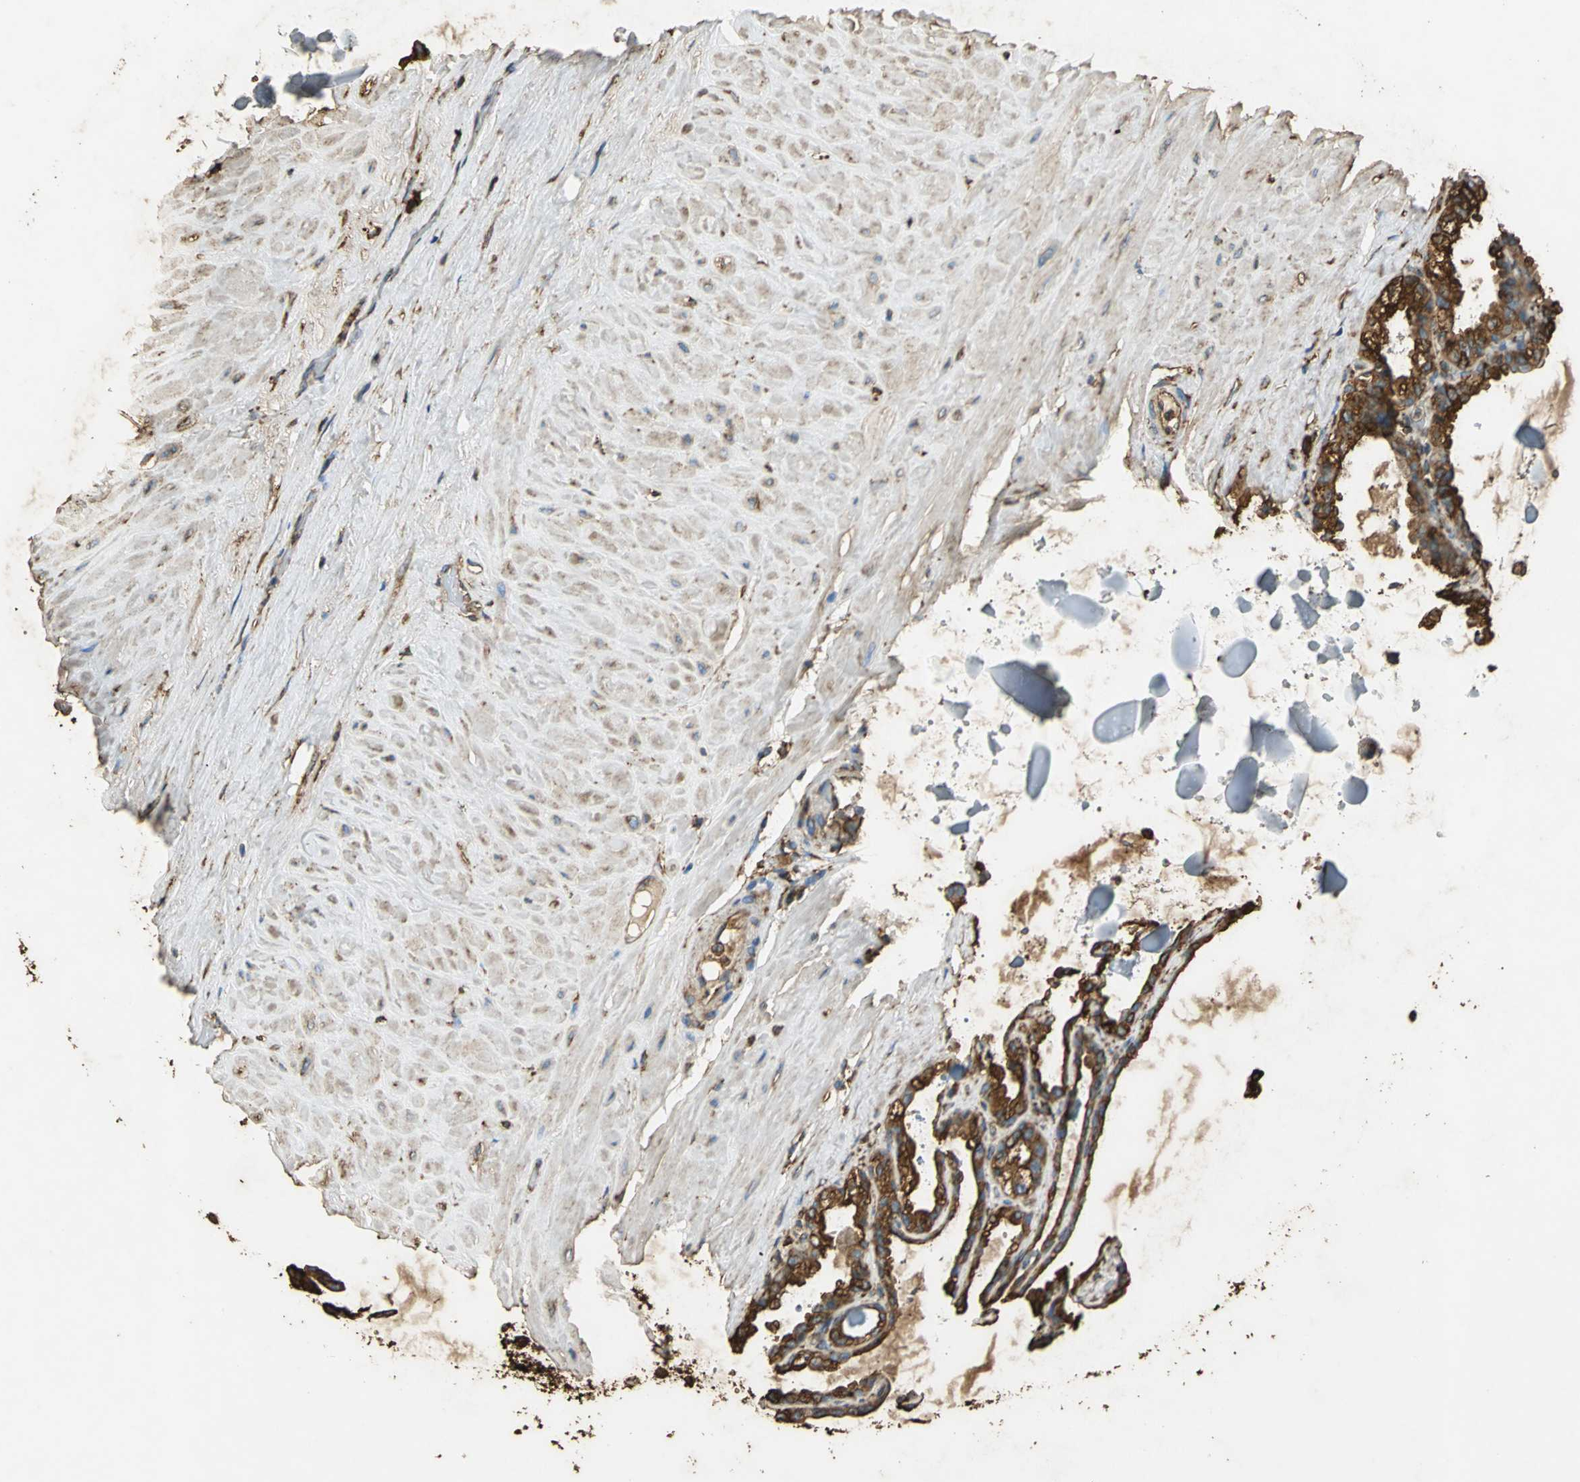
{"staining": {"intensity": "strong", "quantity": ">75%", "location": "cytoplasmic/membranous"}, "tissue": "seminal vesicle", "cell_type": "Glandular cells", "image_type": "normal", "snomed": [{"axis": "morphology", "description": "Normal tissue, NOS"}, {"axis": "morphology", "description": "Inflammation, NOS"}, {"axis": "topography", "description": "Urinary bladder"}, {"axis": "topography", "description": "Prostate"}, {"axis": "topography", "description": "Seminal veicle"}], "caption": "An image of human seminal vesicle stained for a protein reveals strong cytoplasmic/membranous brown staining in glandular cells.", "gene": "HSP90B1", "patient": {"sex": "male", "age": 82}}